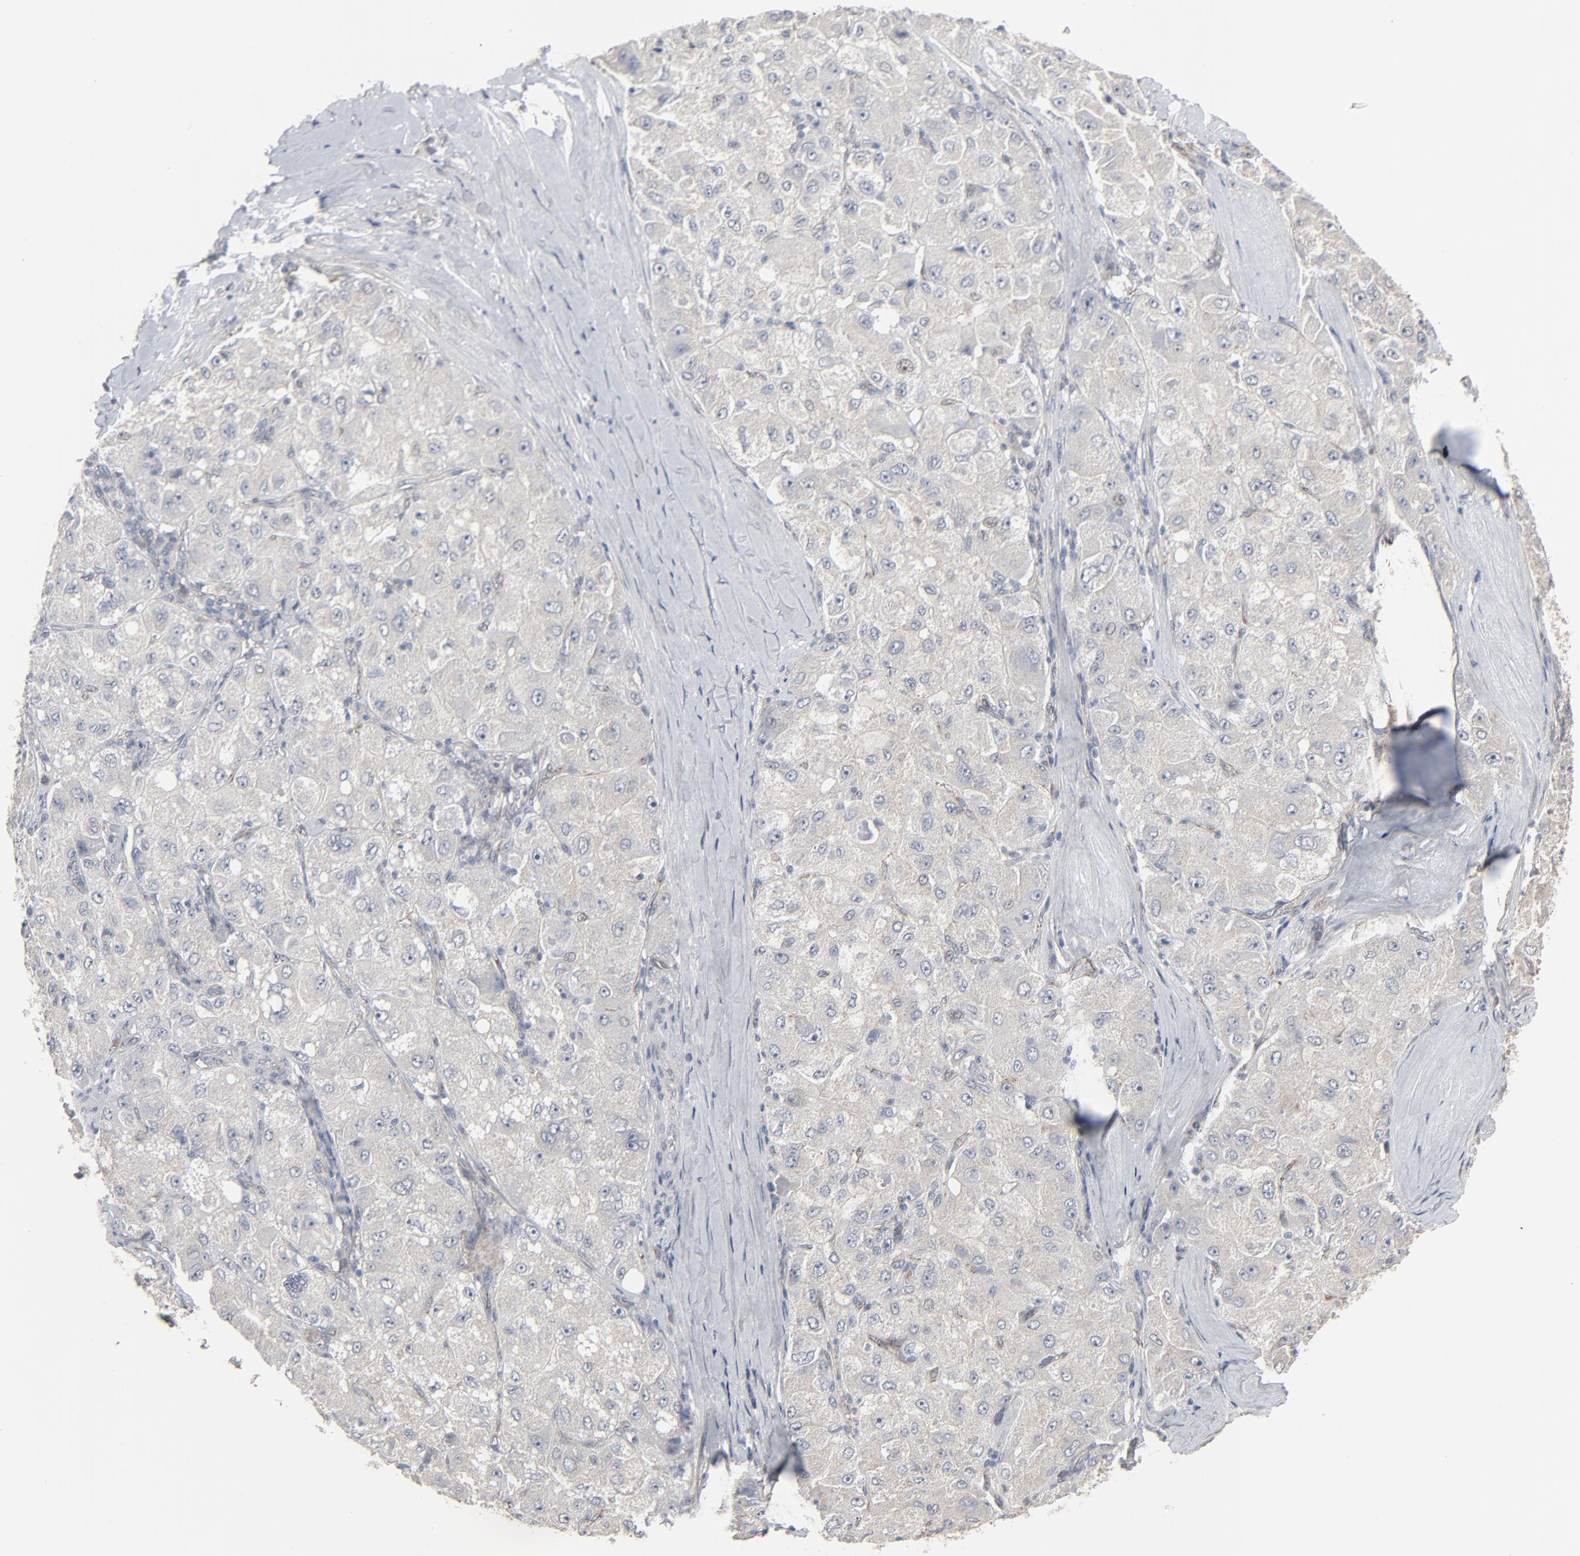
{"staining": {"intensity": "negative", "quantity": "none", "location": "none"}, "tissue": "liver cancer", "cell_type": "Tumor cells", "image_type": "cancer", "snomed": [{"axis": "morphology", "description": "Carcinoma, Hepatocellular, NOS"}, {"axis": "topography", "description": "Liver"}], "caption": "The histopathology image demonstrates no significant positivity in tumor cells of hepatocellular carcinoma (liver).", "gene": "JAM3", "patient": {"sex": "male", "age": 80}}